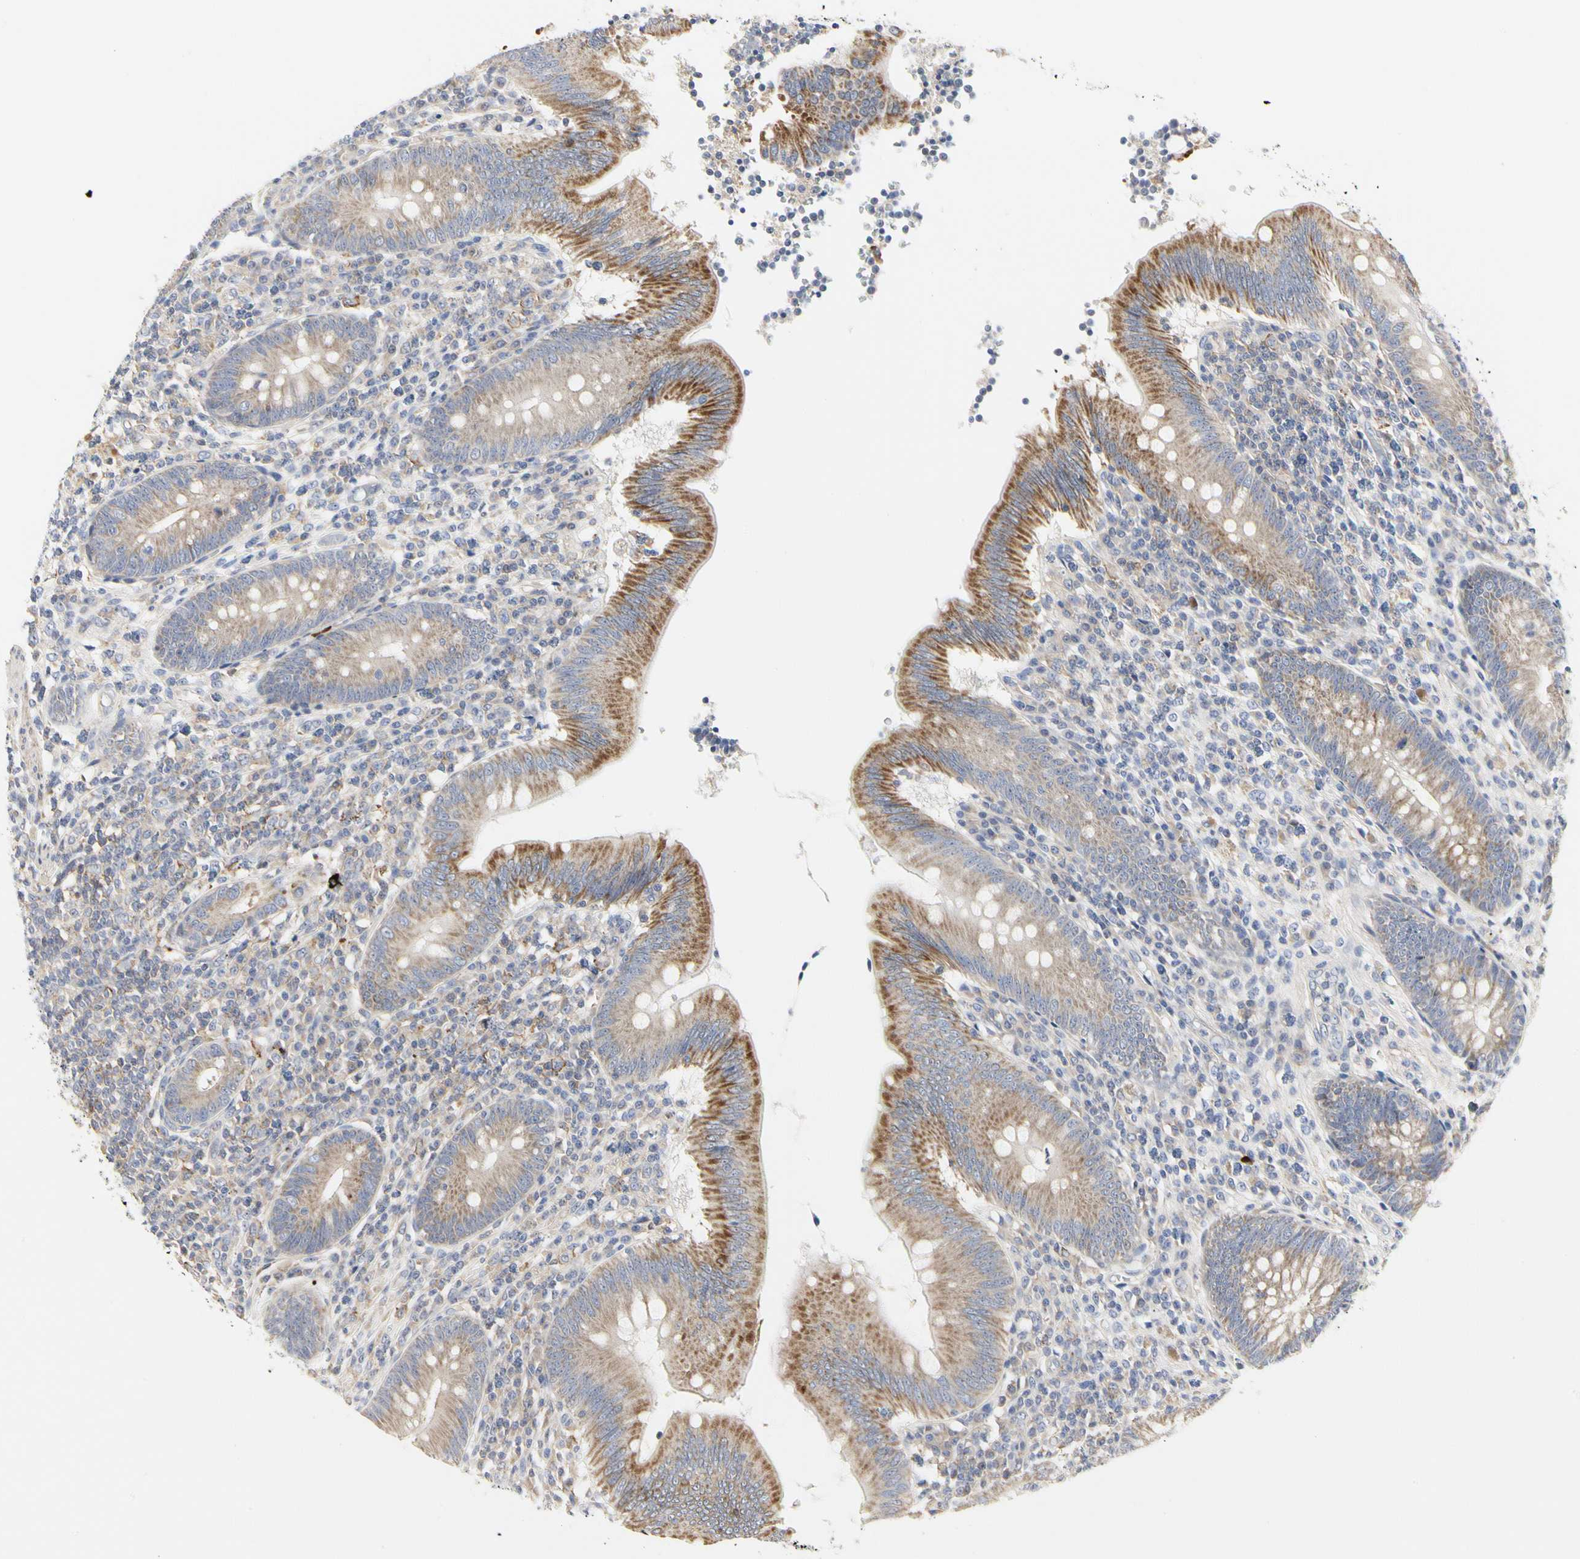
{"staining": {"intensity": "moderate", "quantity": ">75%", "location": "cytoplasmic/membranous"}, "tissue": "appendix", "cell_type": "Glandular cells", "image_type": "normal", "snomed": [{"axis": "morphology", "description": "Normal tissue, NOS"}, {"axis": "morphology", "description": "Inflammation, NOS"}, {"axis": "topography", "description": "Appendix"}], "caption": "Immunohistochemical staining of benign appendix displays >75% levels of moderate cytoplasmic/membranous protein positivity in approximately >75% of glandular cells.", "gene": "SHANK2", "patient": {"sex": "male", "age": 46}}